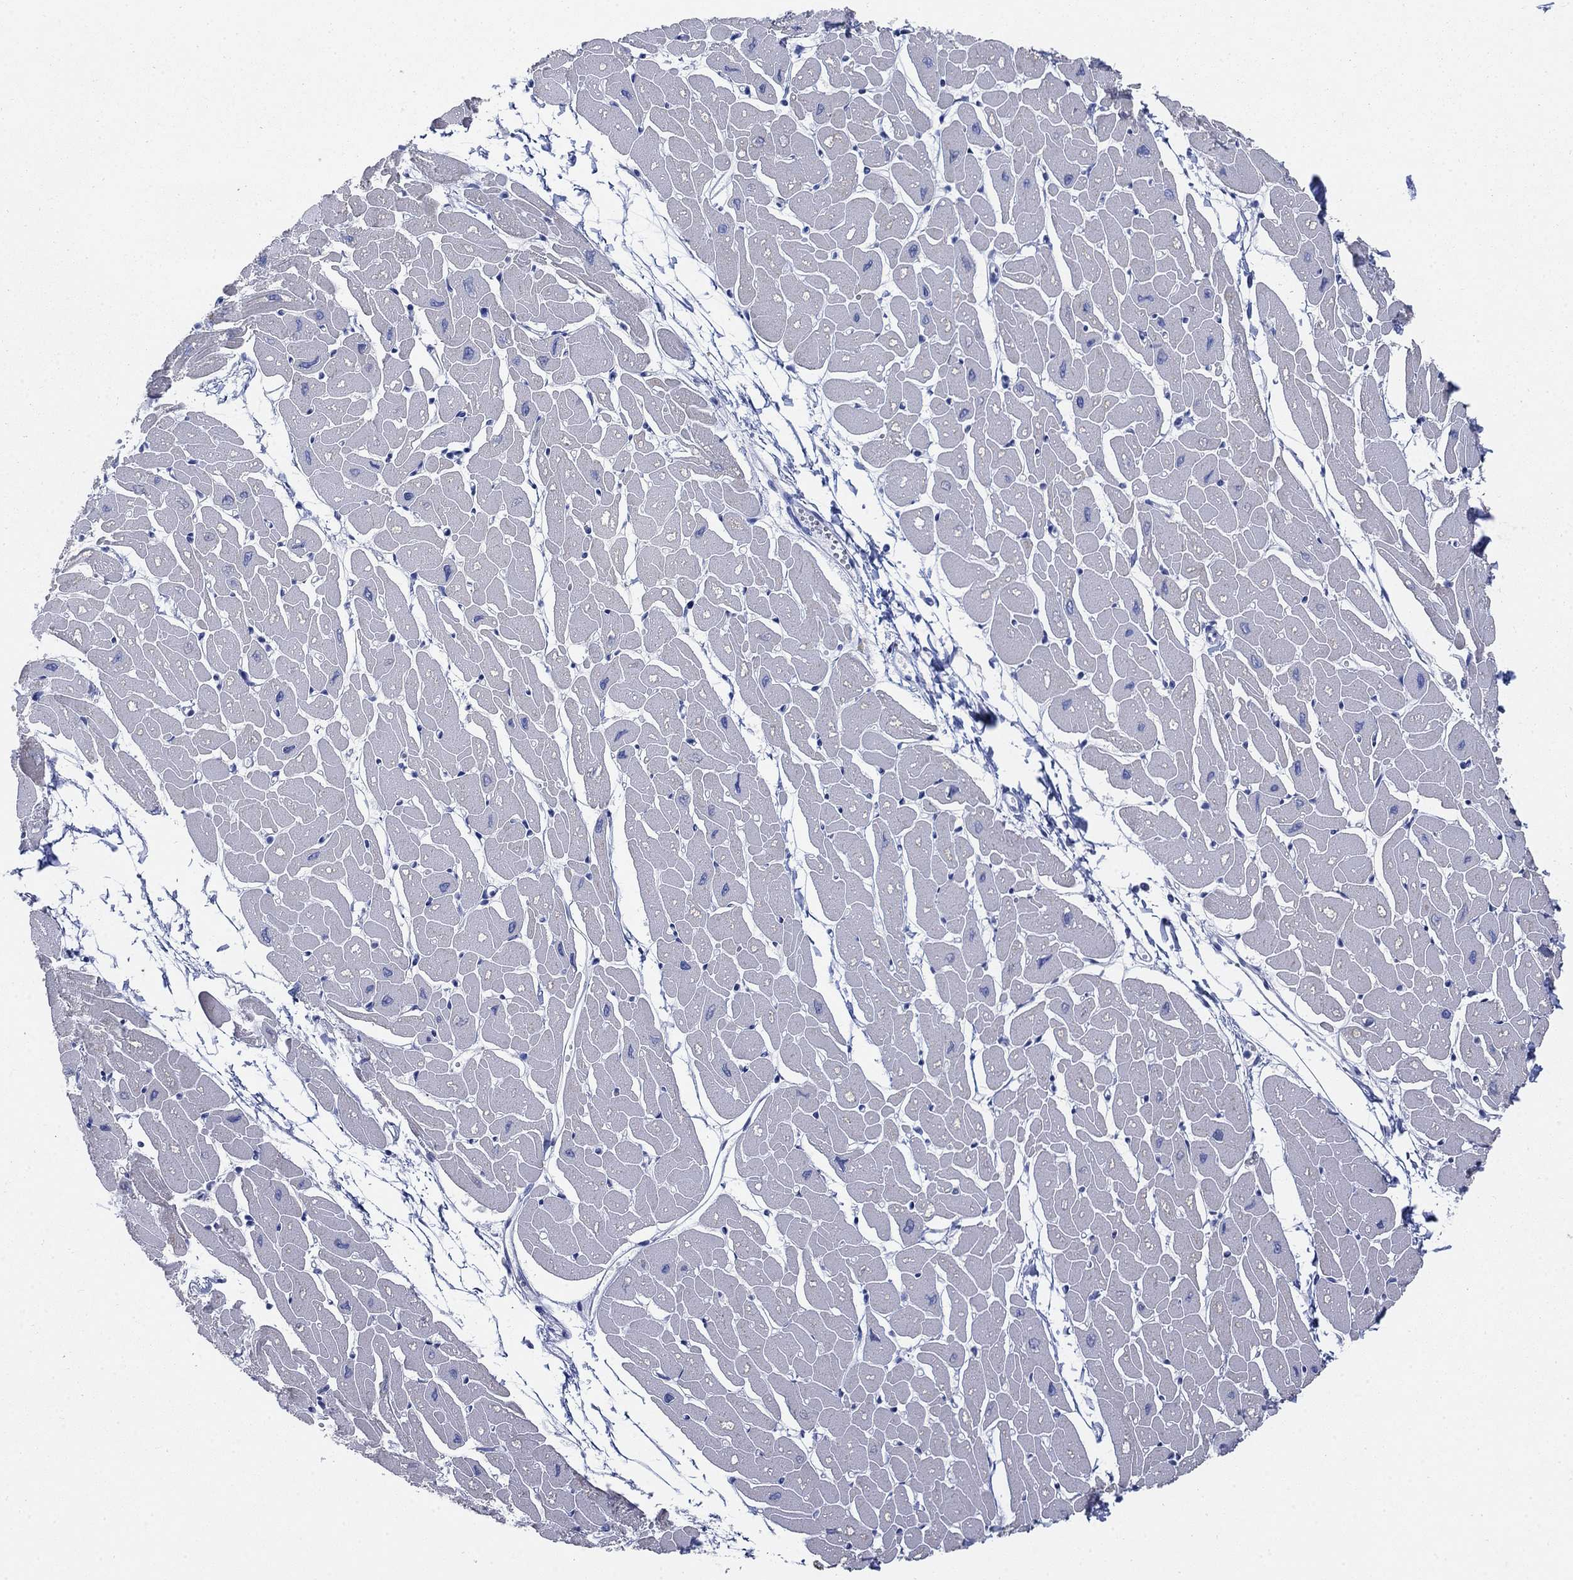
{"staining": {"intensity": "negative", "quantity": "none", "location": "none"}, "tissue": "heart muscle", "cell_type": "Cardiomyocytes", "image_type": "normal", "snomed": [{"axis": "morphology", "description": "Normal tissue, NOS"}, {"axis": "topography", "description": "Heart"}], "caption": "This image is of unremarkable heart muscle stained with immunohistochemistry to label a protein in brown with the nuclei are counter-stained blue. There is no expression in cardiomyocytes.", "gene": "SCCPDH", "patient": {"sex": "male", "age": 57}}